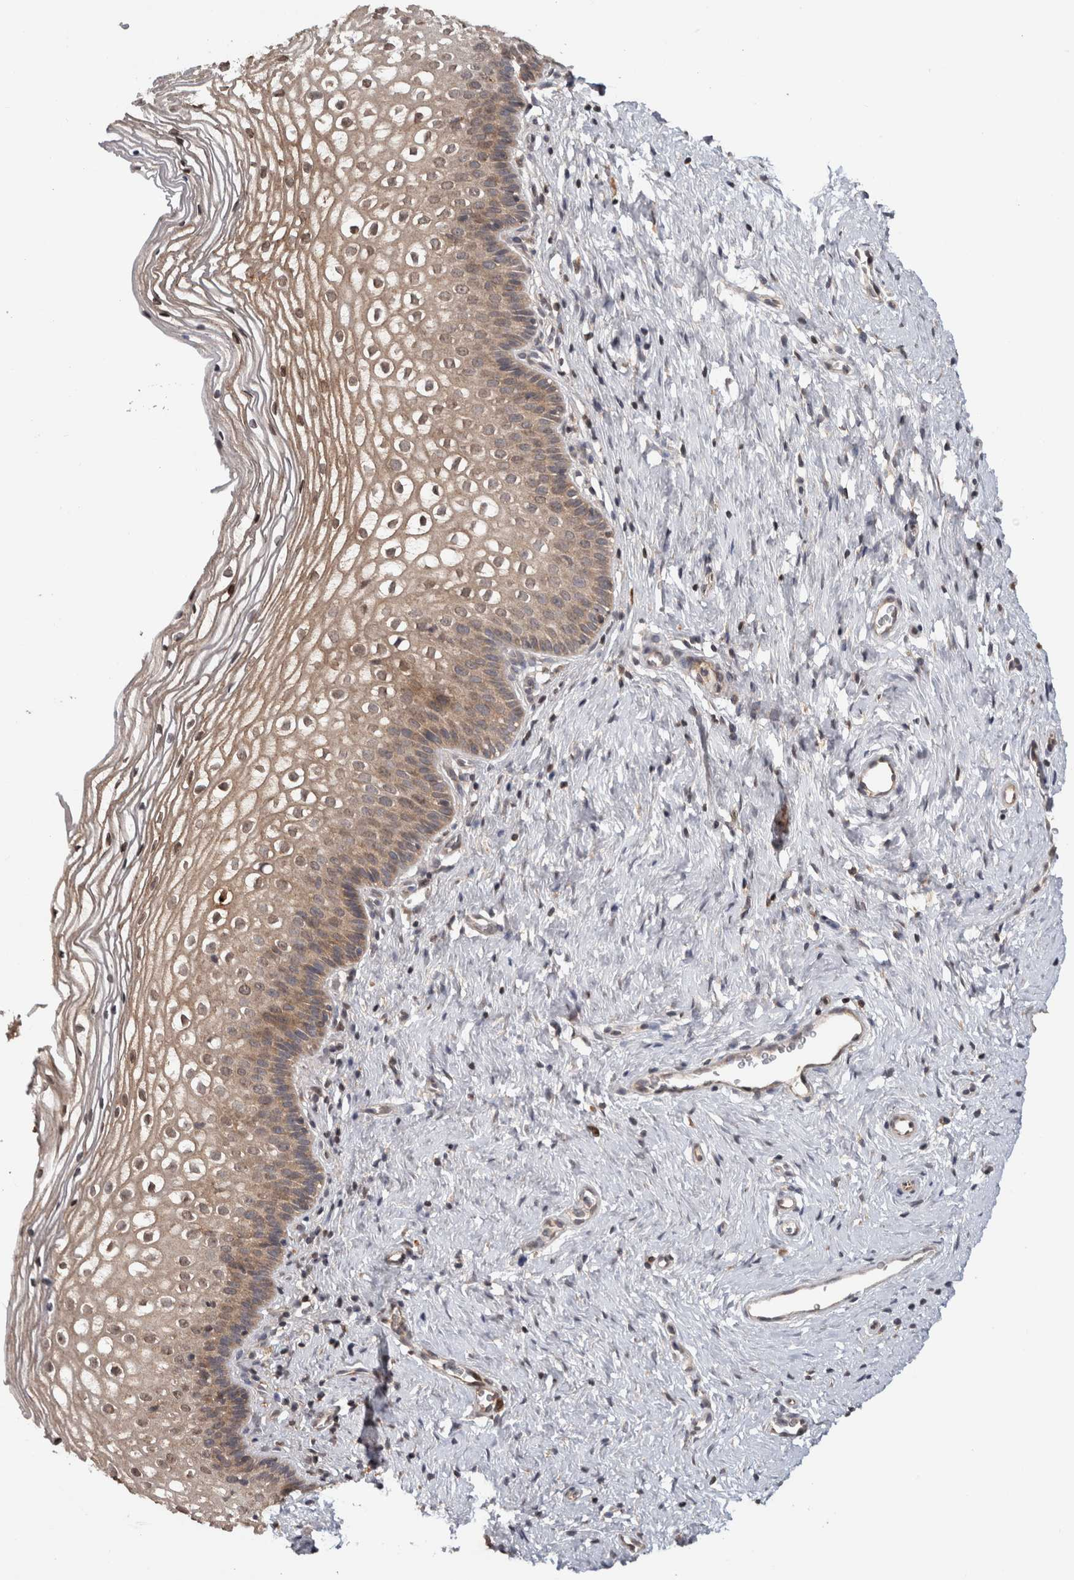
{"staining": {"intensity": "weak", "quantity": ">75%", "location": "cytoplasmic/membranous"}, "tissue": "cervix", "cell_type": "Squamous epithelial cells", "image_type": "normal", "snomed": [{"axis": "morphology", "description": "Normal tissue, NOS"}, {"axis": "topography", "description": "Cervix"}], "caption": "Squamous epithelial cells show weak cytoplasmic/membranous positivity in approximately >75% of cells in normal cervix. (DAB IHC with brightfield microscopy, high magnification).", "gene": "HMOX2", "patient": {"sex": "female", "age": 27}}